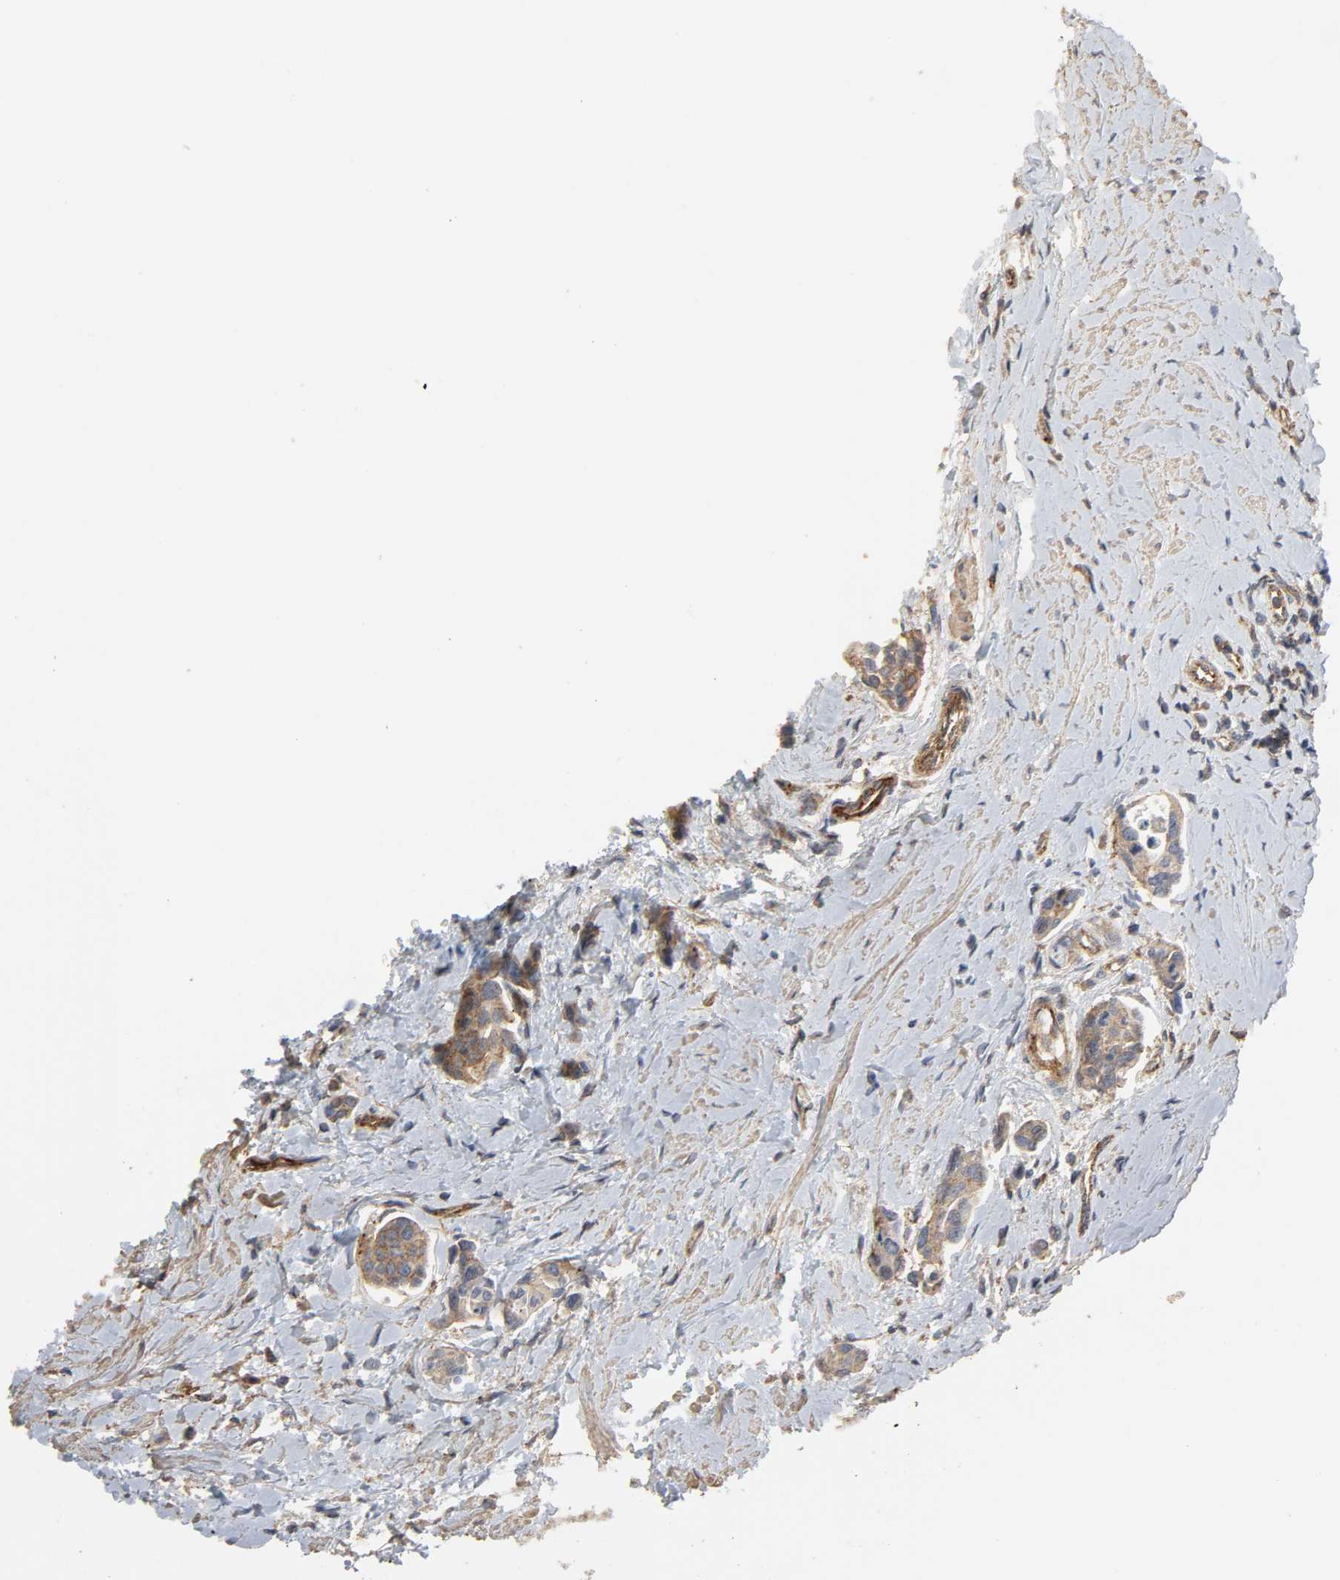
{"staining": {"intensity": "moderate", "quantity": ">75%", "location": "cytoplasmic/membranous"}, "tissue": "urothelial cancer", "cell_type": "Tumor cells", "image_type": "cancer", "snomed": [{"axis": "morphology", "description": "Urothelial carcinoma, High grade"}, {"axis": "topography", "description": "Urinary bladder"}], "caption": "Protein expression analysis of human high-grade urothelial carcinoma reveals moderate cytoplasmic/membranous staining in approximately >75% of tumor cells.", "gene": "SH3GLB1", "patient": {"sex": "male", "age": 78}}